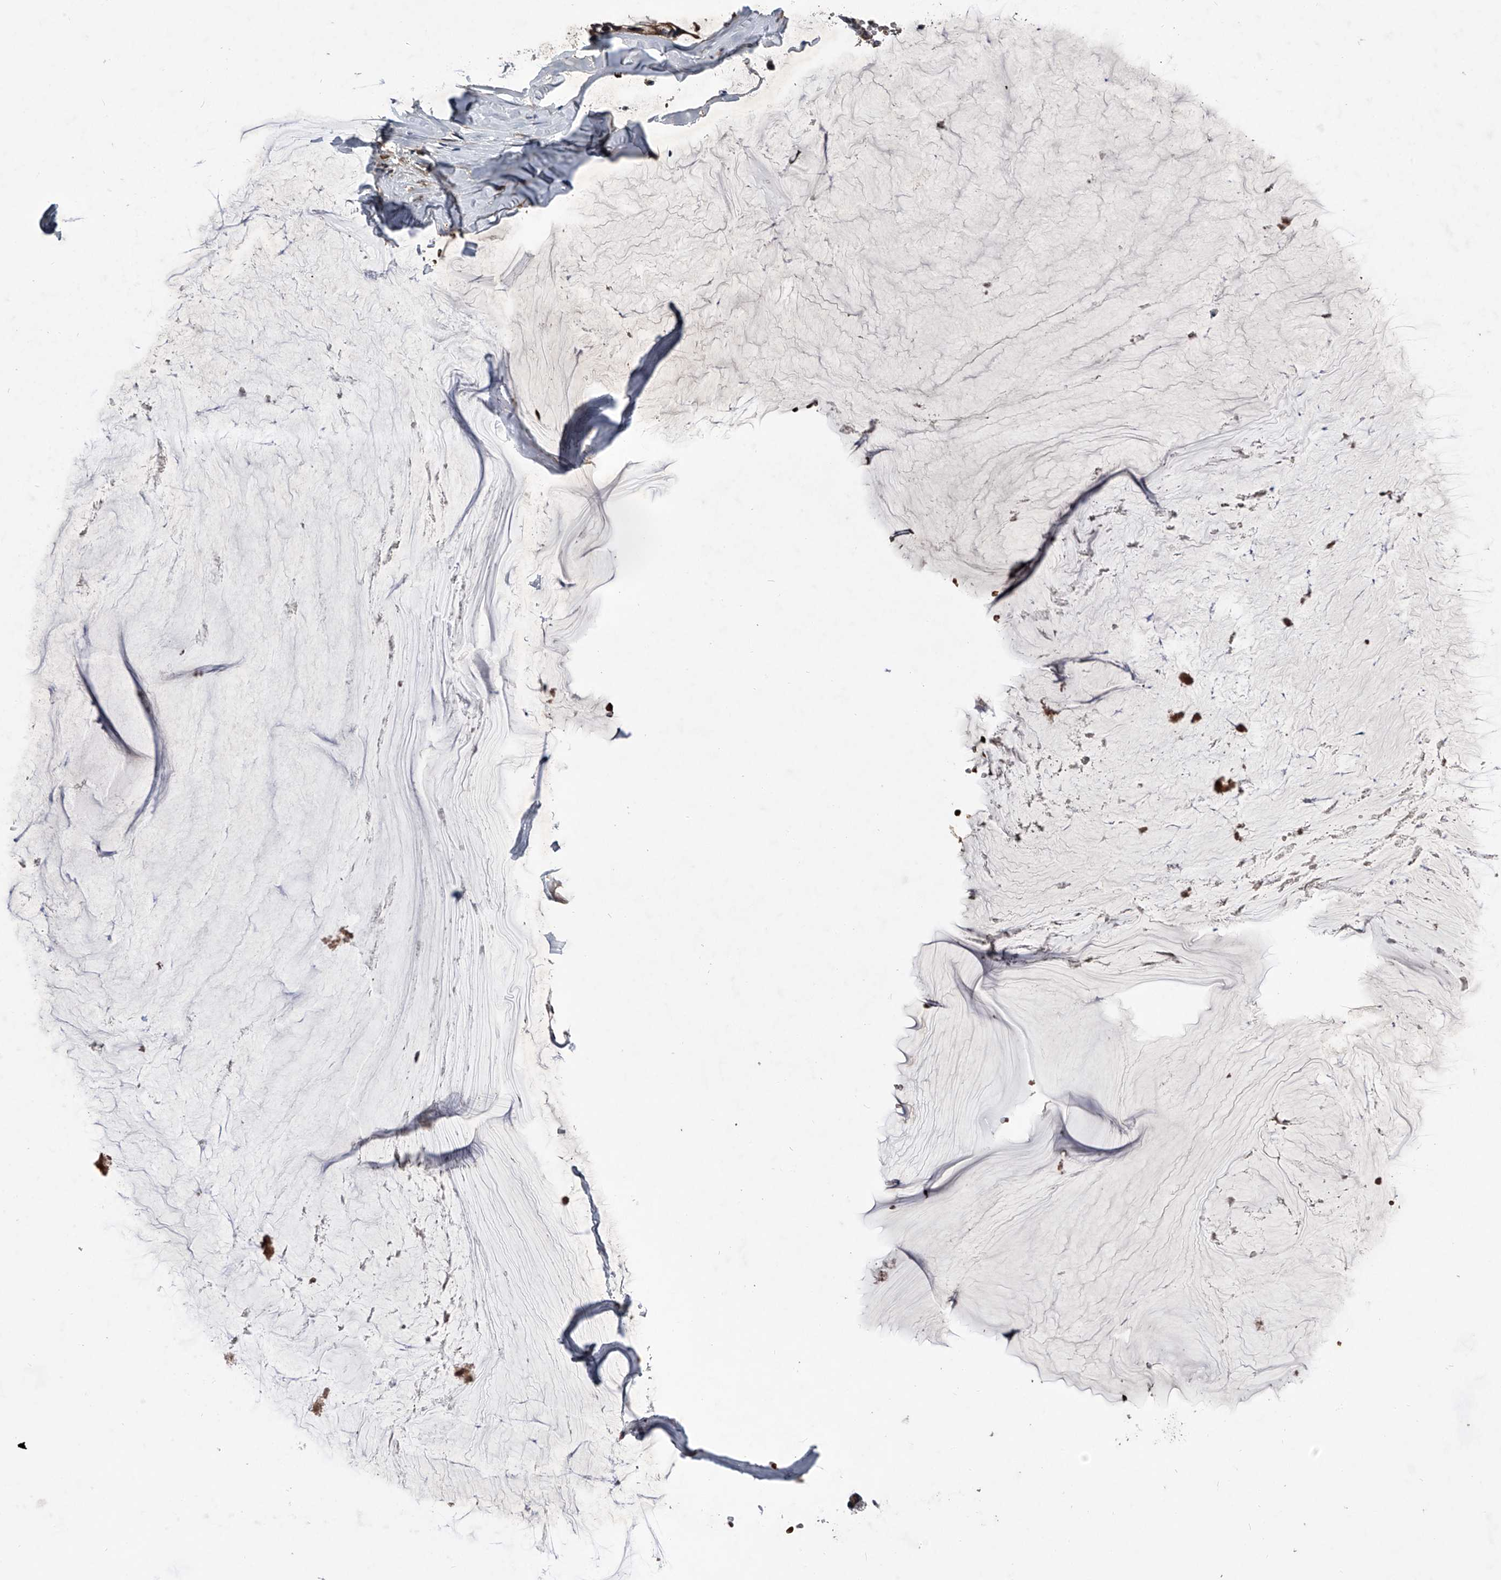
{"staining": {"intensity": "negative", "quantity": "none", "location": "none"}, "tissue": "ovarian cancer", "cell_type": "Tumor cells", "image_type": "cancer", "snomed": [{"axis": "morphology", "description": "Cystadenocarcinoma, mucinous, NOS"}, {"axis": "topography", "description": "Ovary"}], "caption": "A photomicrograph of human ovarian cancer (mucinous cystadenocarcinoma) is negative for staining in tumor cells.", "gene": "ZNF30", "patient": {"sex": "female", "age": 39}}